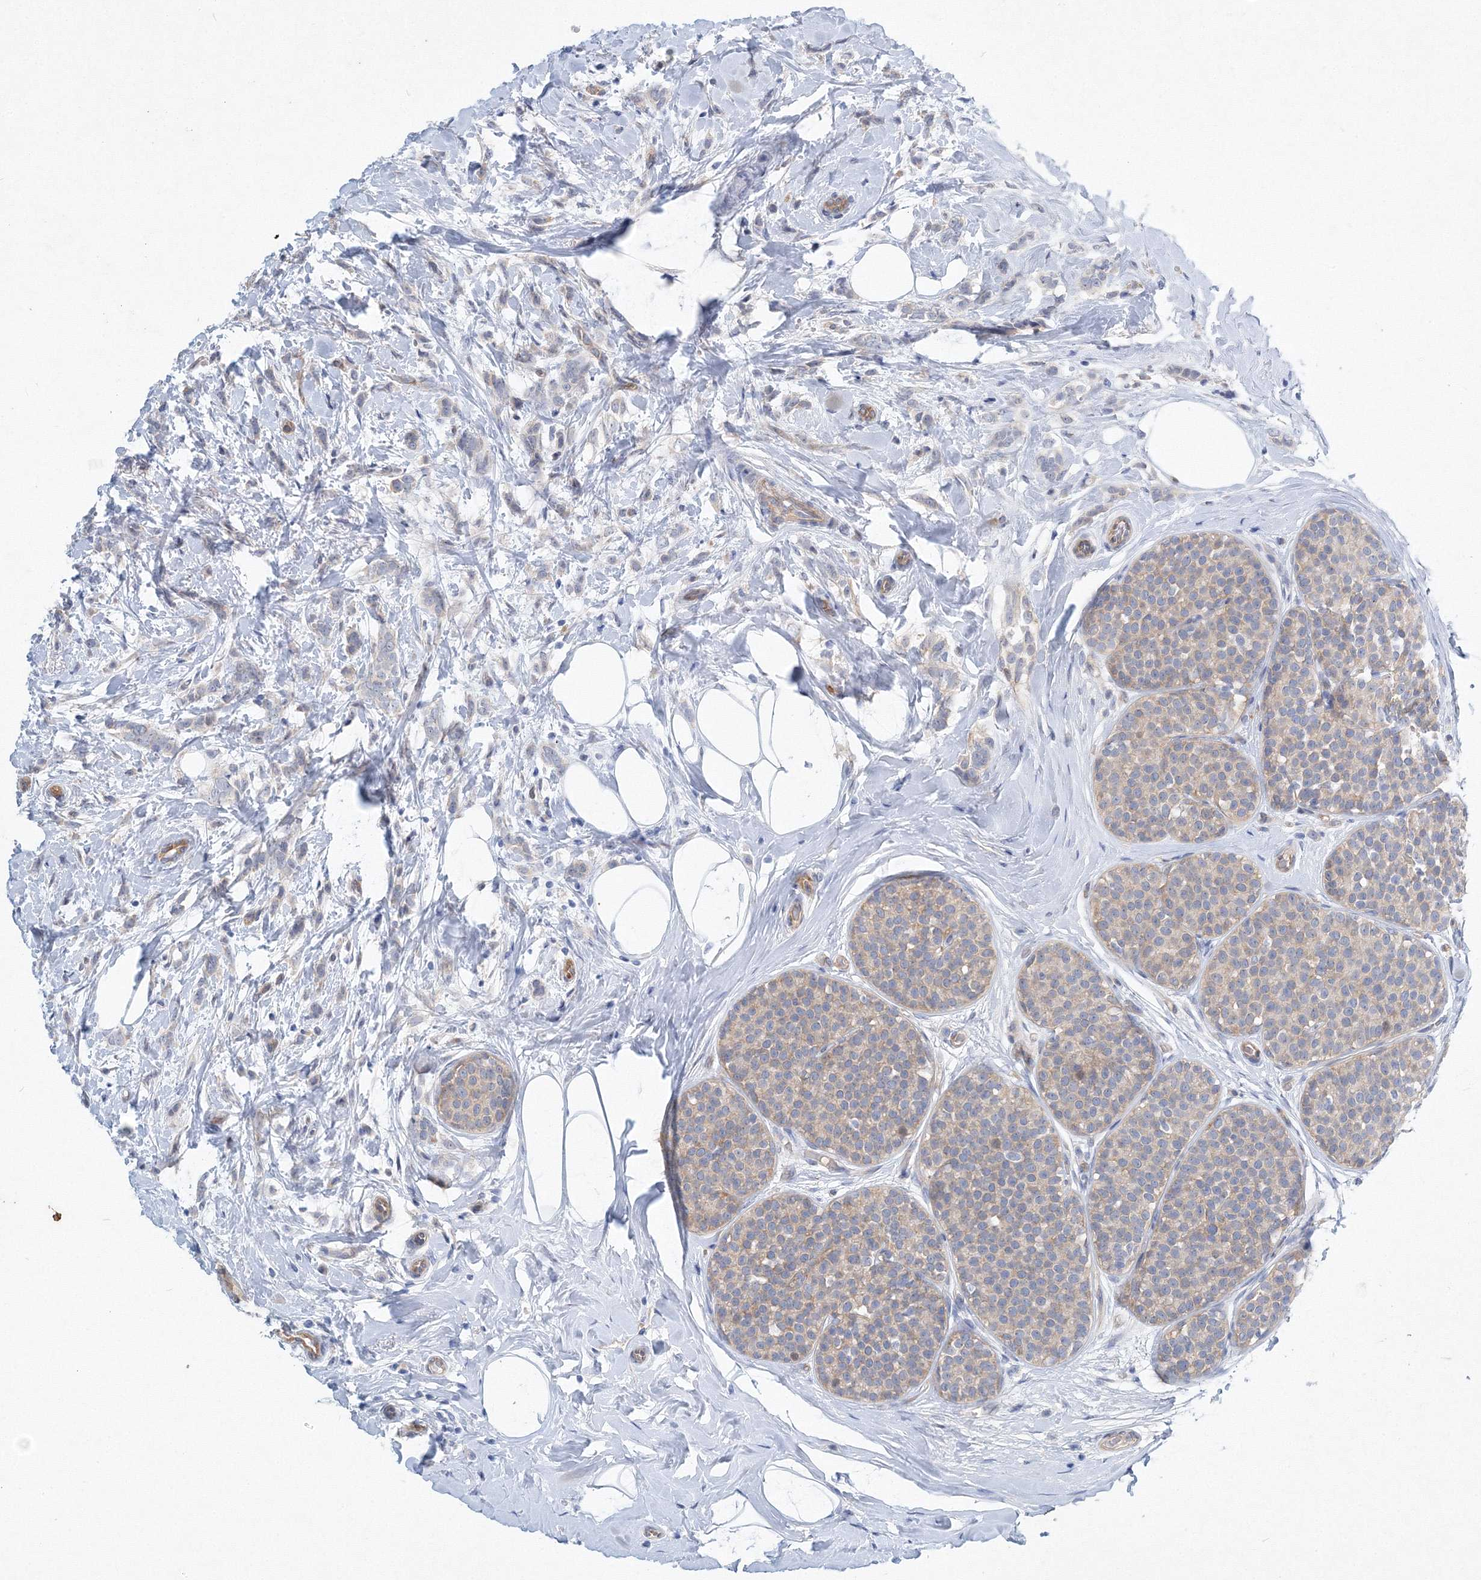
{"staining": {"intensity": "negative", "quantity": "none", "location": "none"}, "tissue": "breast cancer", "cell_type": "Tumor cells", "image_type": "cancer", "snomed": [{"axis": "morphology", "description": "Lobular carcinoma, in situ"}, {"axis": "morphology", "description": "Lobular carcinoma"}, {"axis": "topography", "description": "Breast"}], "caption": "IHC micrograph of neoplastic tissue: human breast cancer (lobular carcinoma) stained with DAB shows no significant protein staining in tumor cells.", "gene": "TANC1", "patient": {"sex": "female", "age": 41}}